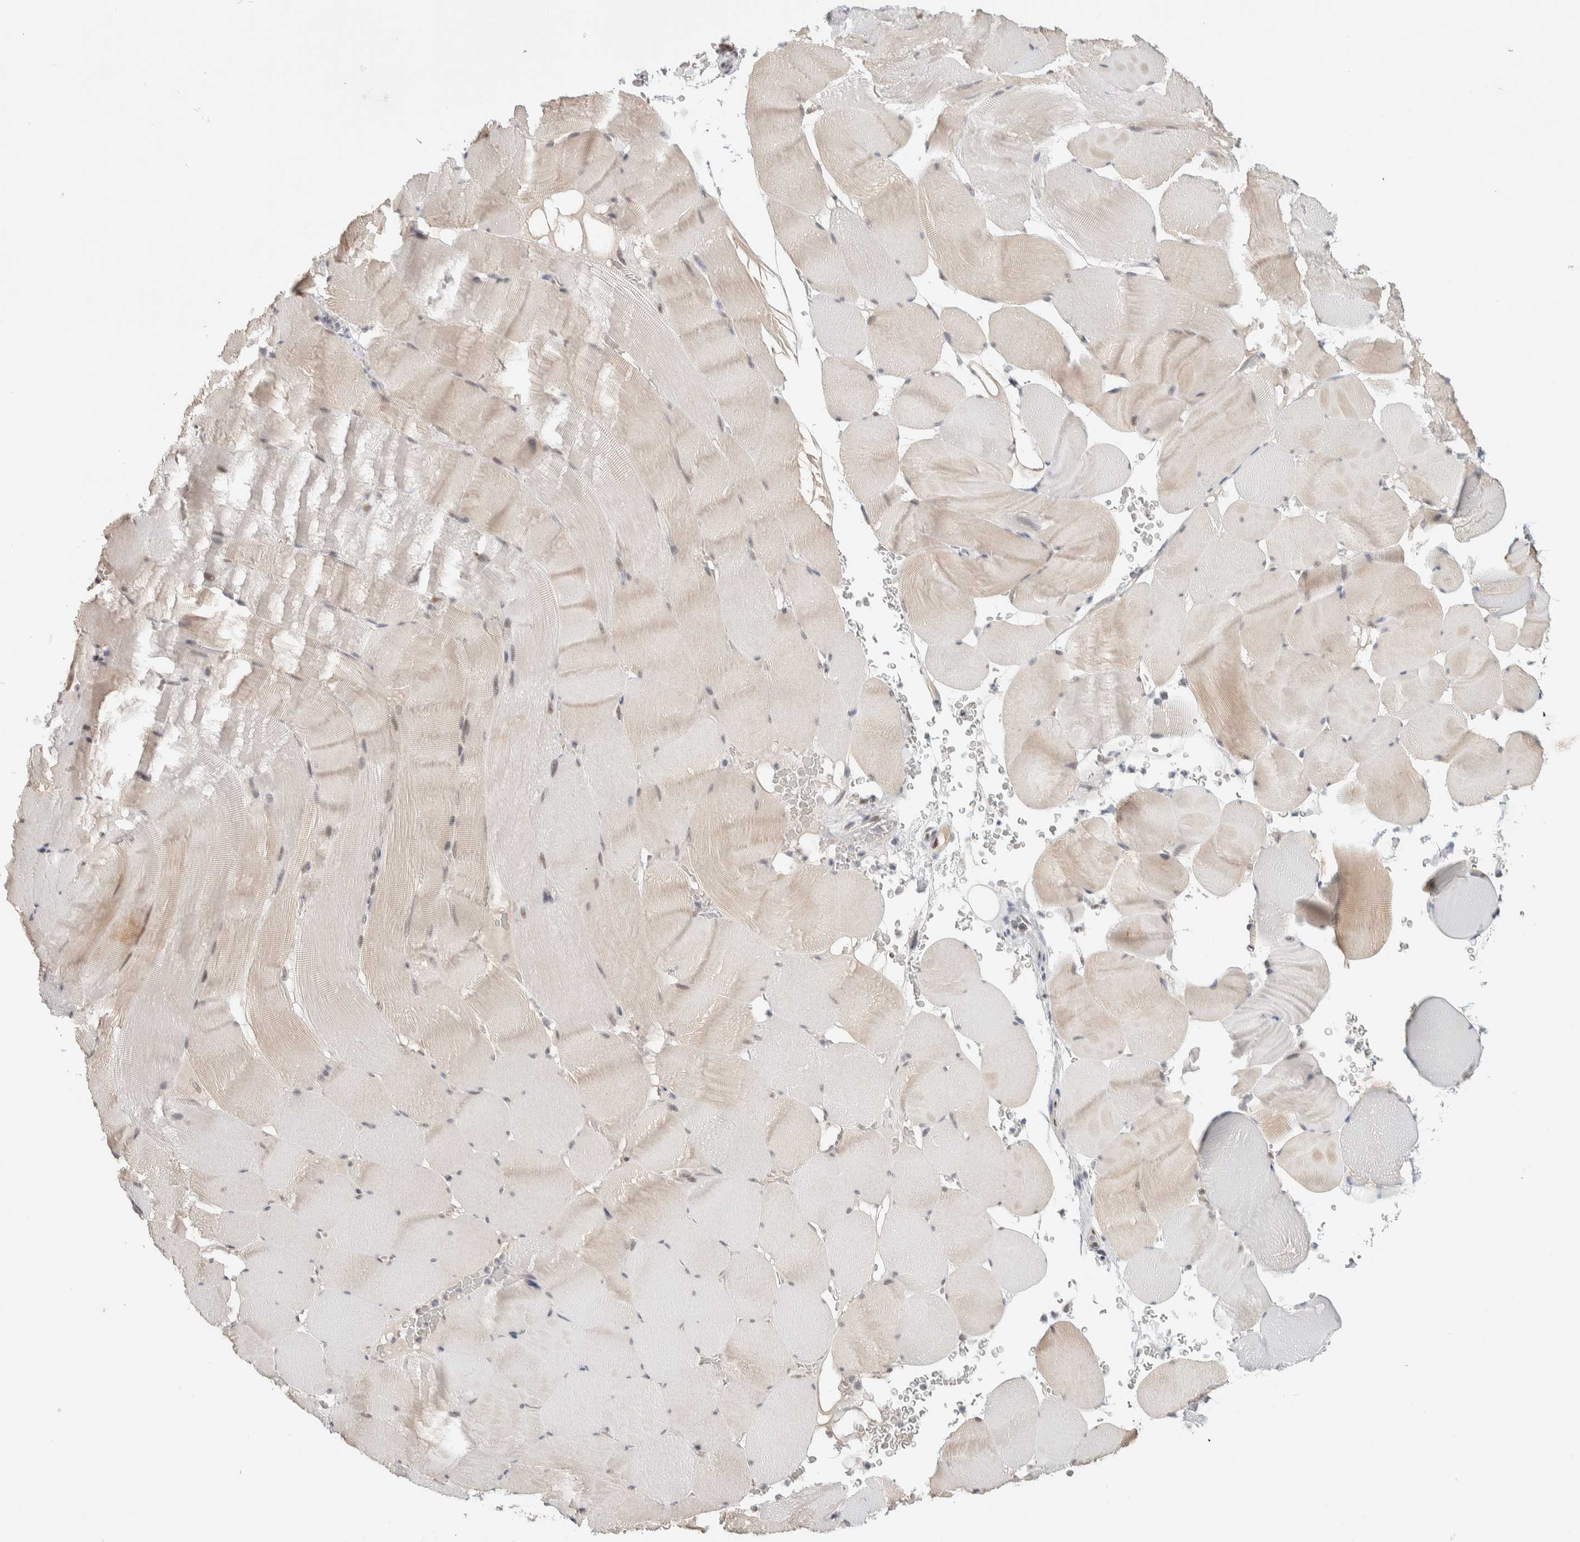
{"staining": {"intensity": "weak", "quantity": "25%-75%", "location": "cytoplasmic/membranous,nuclear"}, "tissue": "skeletal muscle", "cell_type": "Myocytes", "image_type": "normal", "snomed": [{"axis": "morphology", "description": "Normal tissue, NOS"}, {"axis": "topography", "description": "Skeletal muscle"}], "caption": "This photomicrograph reveals immunohistochemistry staining of normal human skeletal muscle, with low weak cytoplasmic/membranous,nuclear staining in approximately 25%-75% of myocytes.", "gene": "PUS7", "patient": {"sex": "male", "age": 62}}